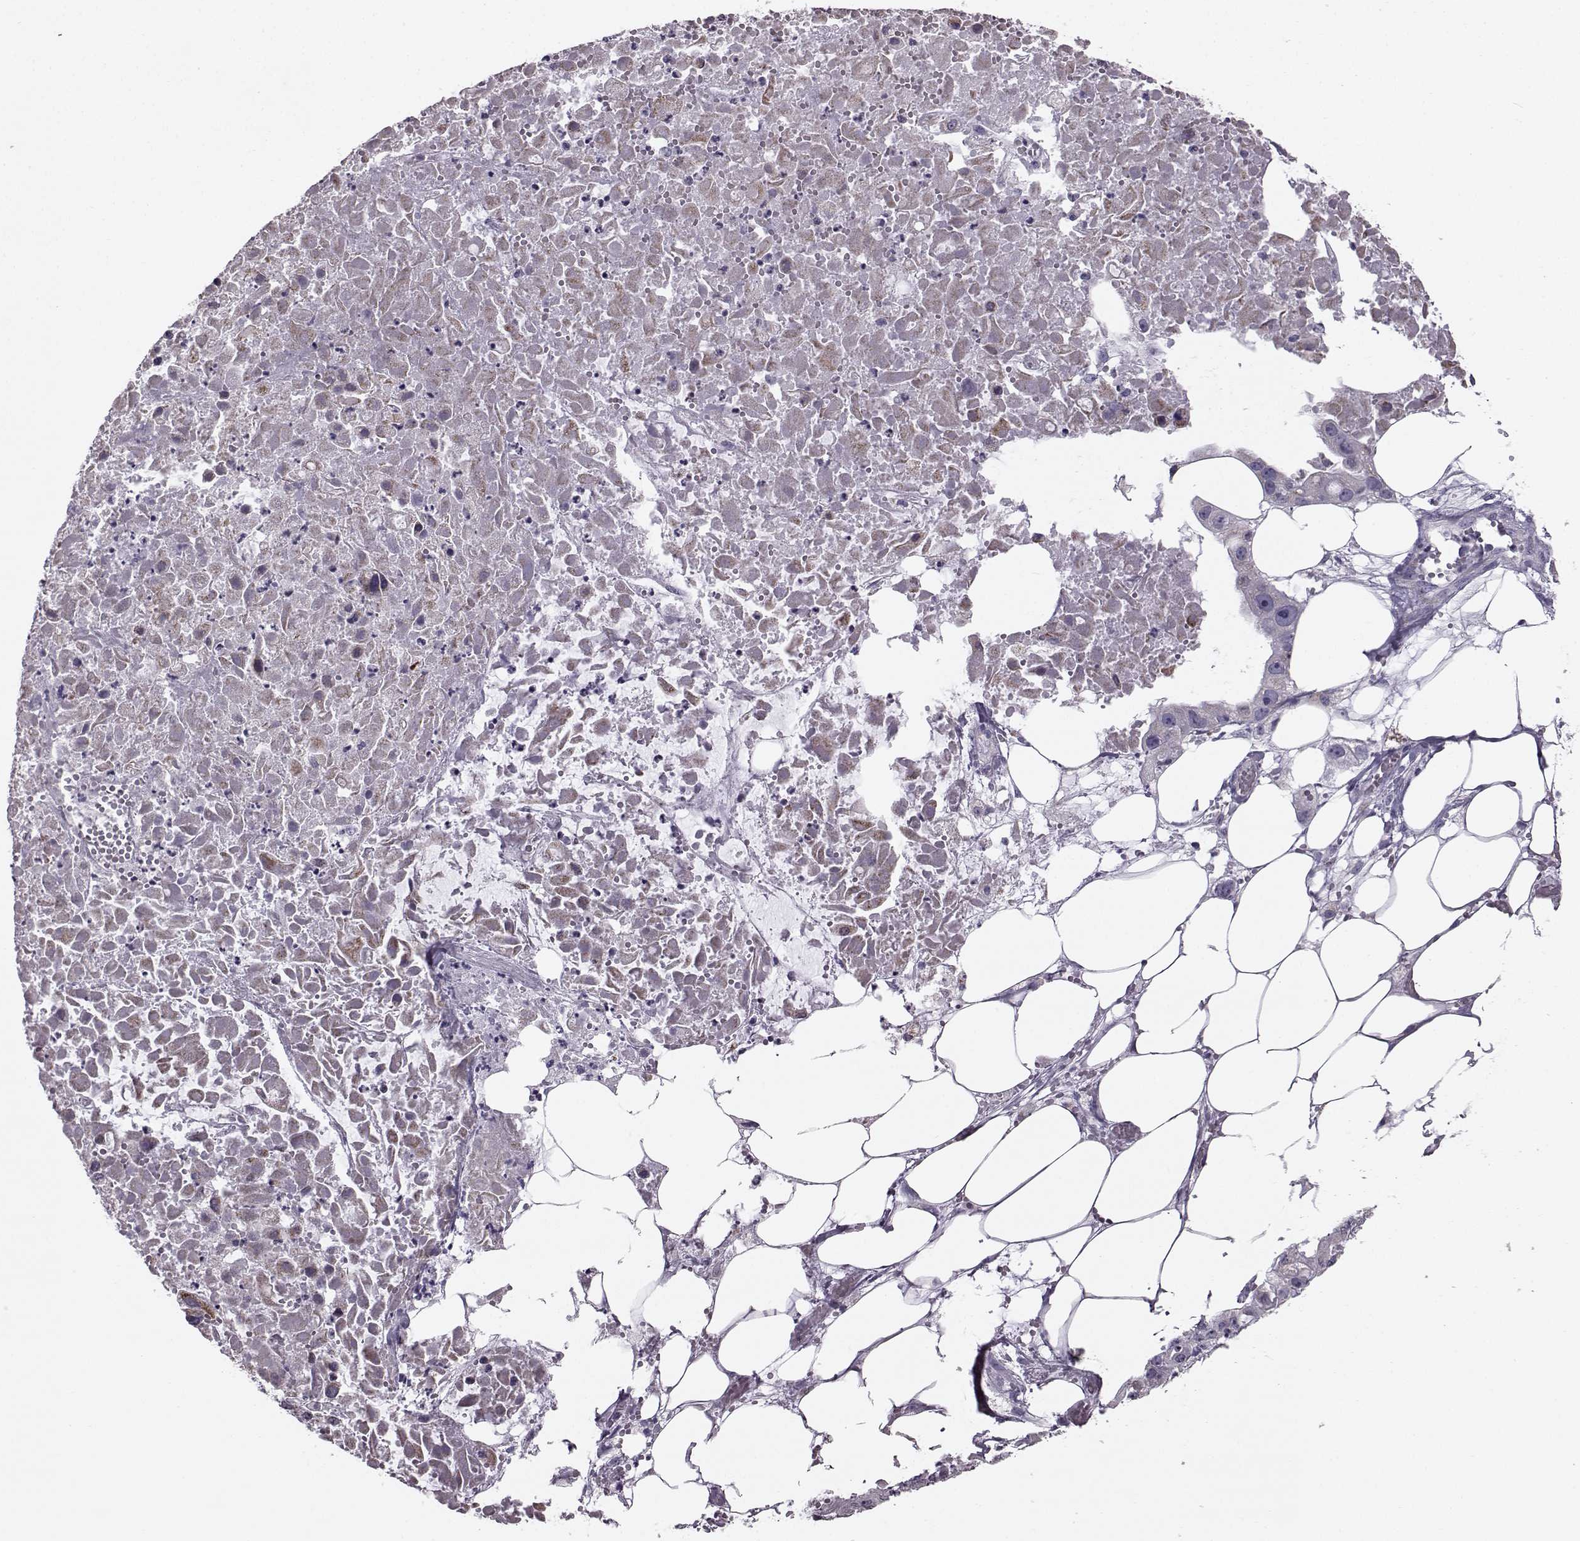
{"staining": {"intensity": "weak", "quantity": ">75%", "location": "cytoplasmic/membranous"}, "tissue": "ovarian cancer", "cell_type": "Tumor cells", "image_type": "cancer", "snomed": [{"axis": "morphology", "description": "Cystadenocarcinoma, serous, NOS"}, {"axis": "topography", "description": "Ovary"}], "caption": "Immunohistochemical staining of human ovarian cancer exhibits low levels of weak cytoplasmic/membranous positivity in about >75% of tumor cells.", "gene": "ATP5MF", "patient": {"sex": "female", "age": 56}}